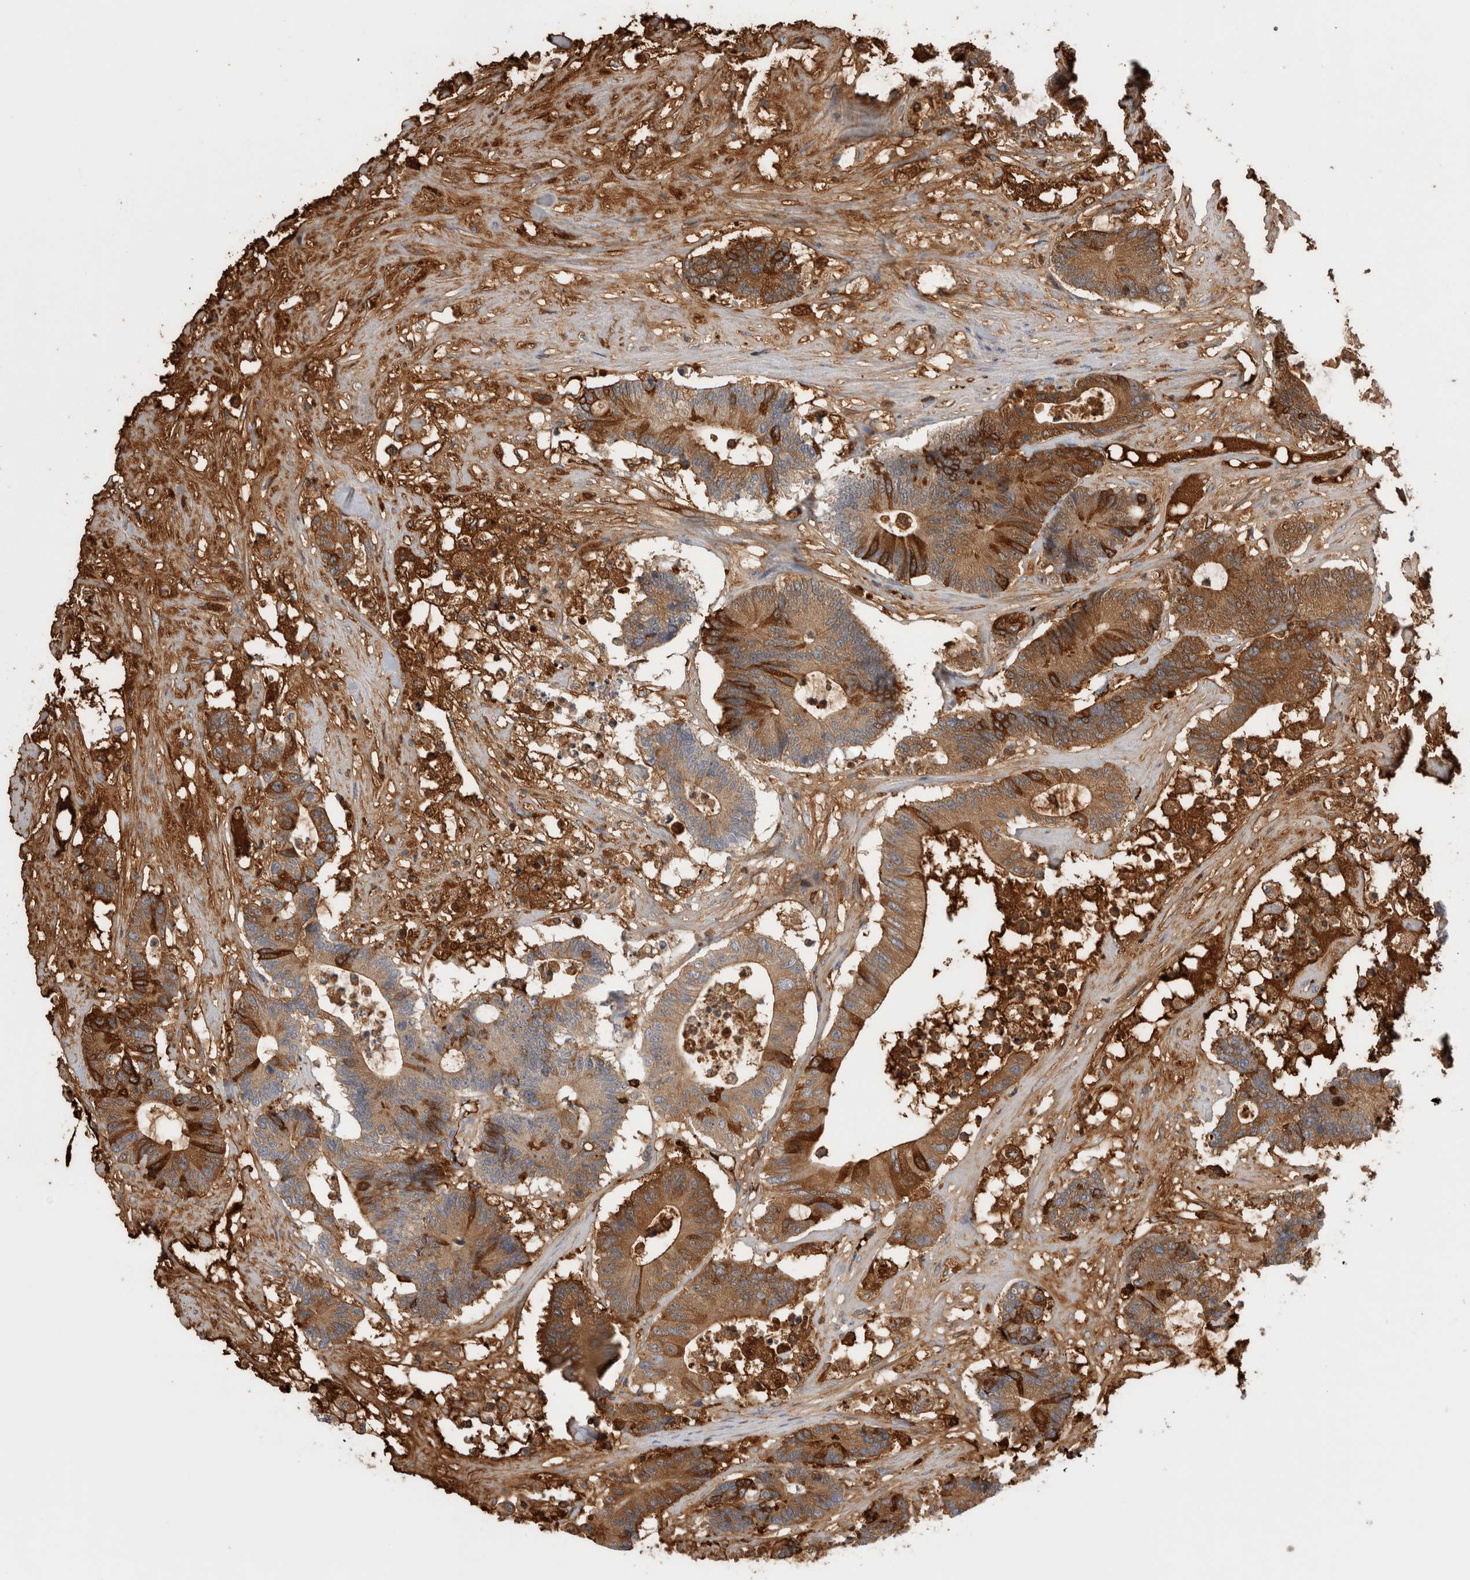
{"staining": {"intensity": "moderate", "quantity": ">75%", "location": "cytoplasmic/membranous"}, "tissue": "colorectal cancer", "cell_type": "Tumor cells", "image_type": "cancer", "snomed": [{"axis": "morphology", "description": "Adenocarcinoma, NOS"}, {"axis": "topography", "description": "Colon"}], "caption": "The micrograph demonstrates staining of colorectal adenocarcinoma, revealing moderate cytoplasmic/membranous protein staining (brown color) within tumor cells.", "gene": "TBCE", "patient": {"sex": "female", "age": 84}}